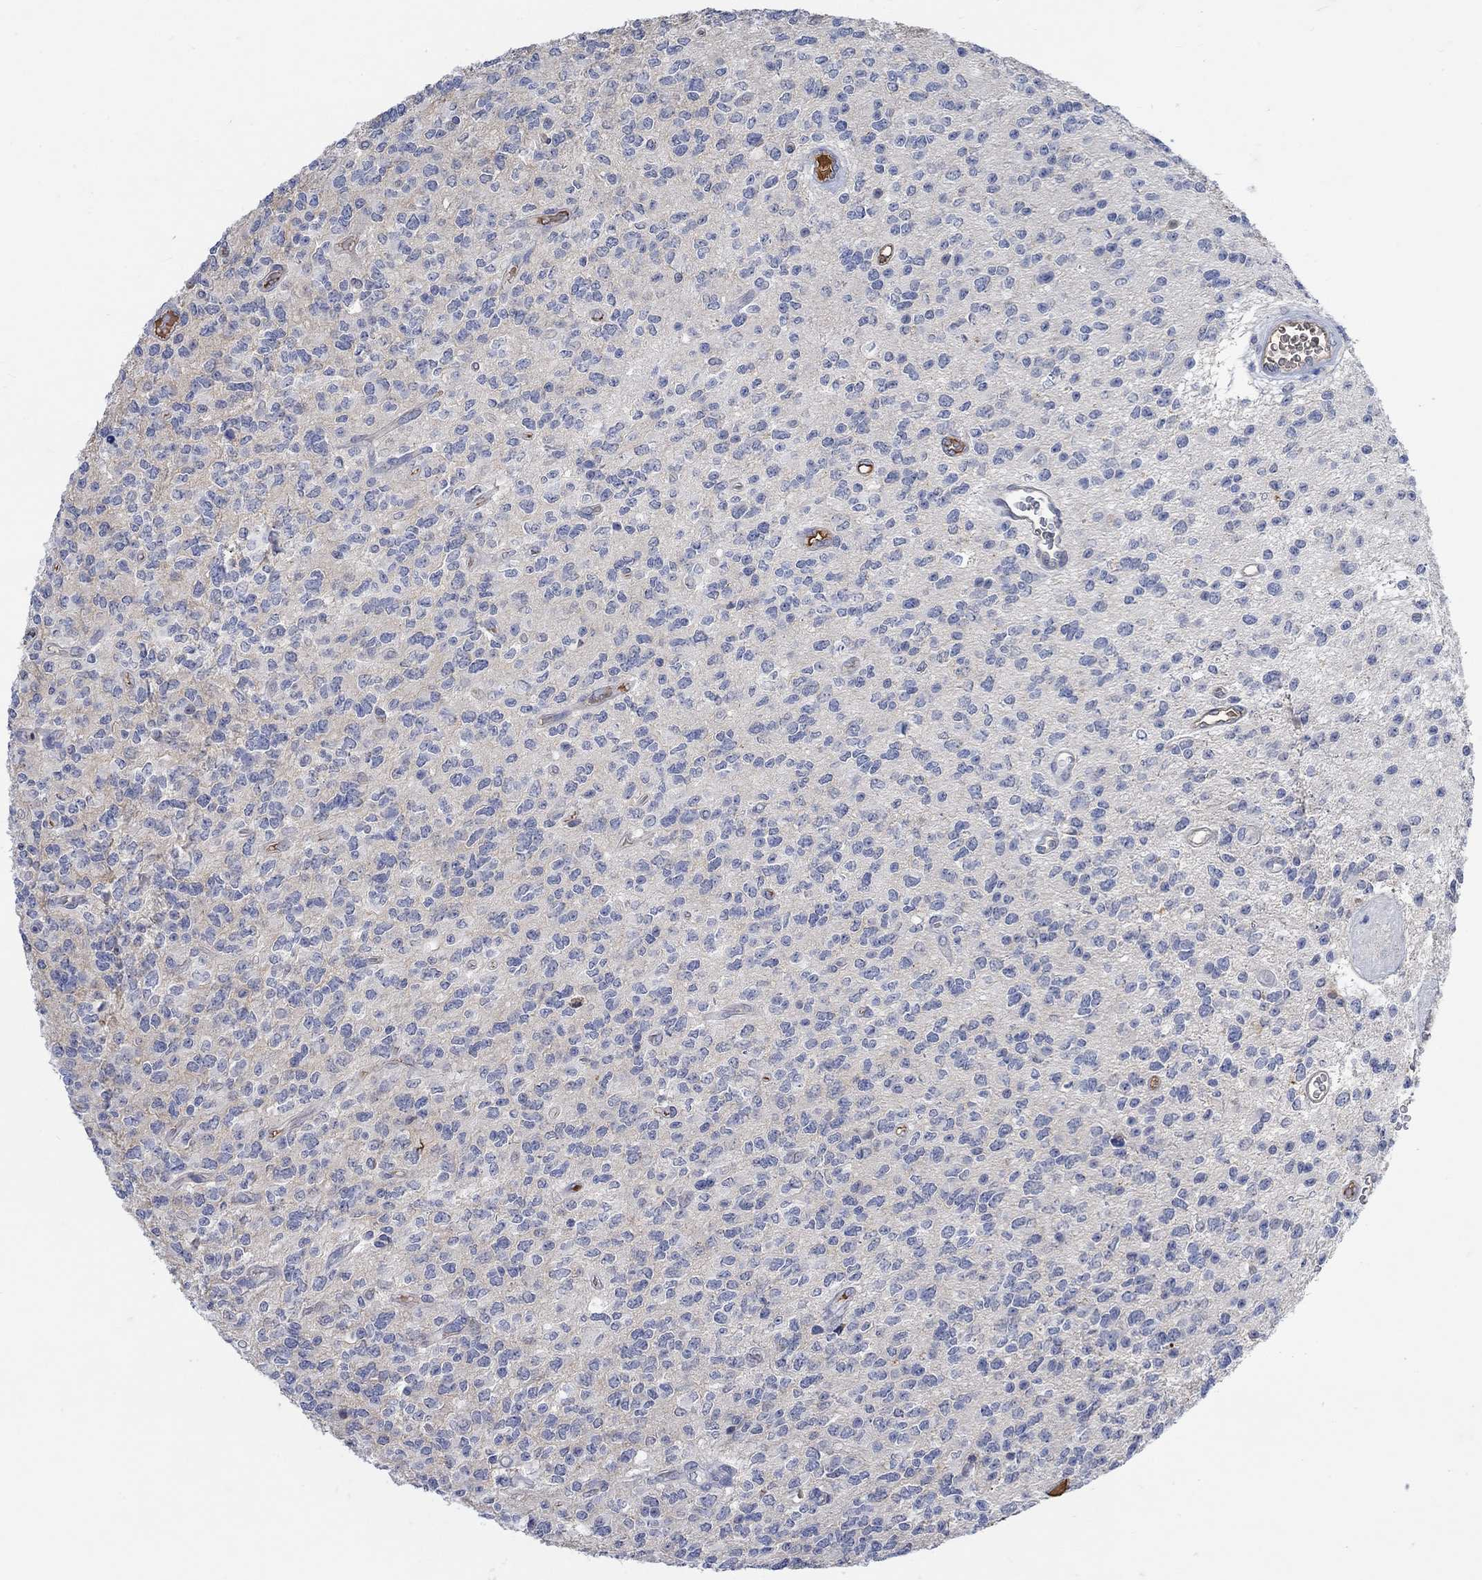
{"staining": {"intensity": "negative", "quantity": "none", "location": "none"}, "tissue": "glioma", "cell_type": "Tumor cells", "image_type": "cancer", "snomed": [{"axis": "morphology", "description": "Glioma, malignant, Low grade"}, {"axis": "topography", "description": "Brain"}], "caption": "IHC of human malignant low-grade glioma shows no staining in tumor cells. The staining is performed using DAB (3,3'-diaminobenzidine) brown chromogen with nuclei counter-stained in using hematoxylin.", "gene": "MSTN", "patient": {"sex": "female", "age": 45}}